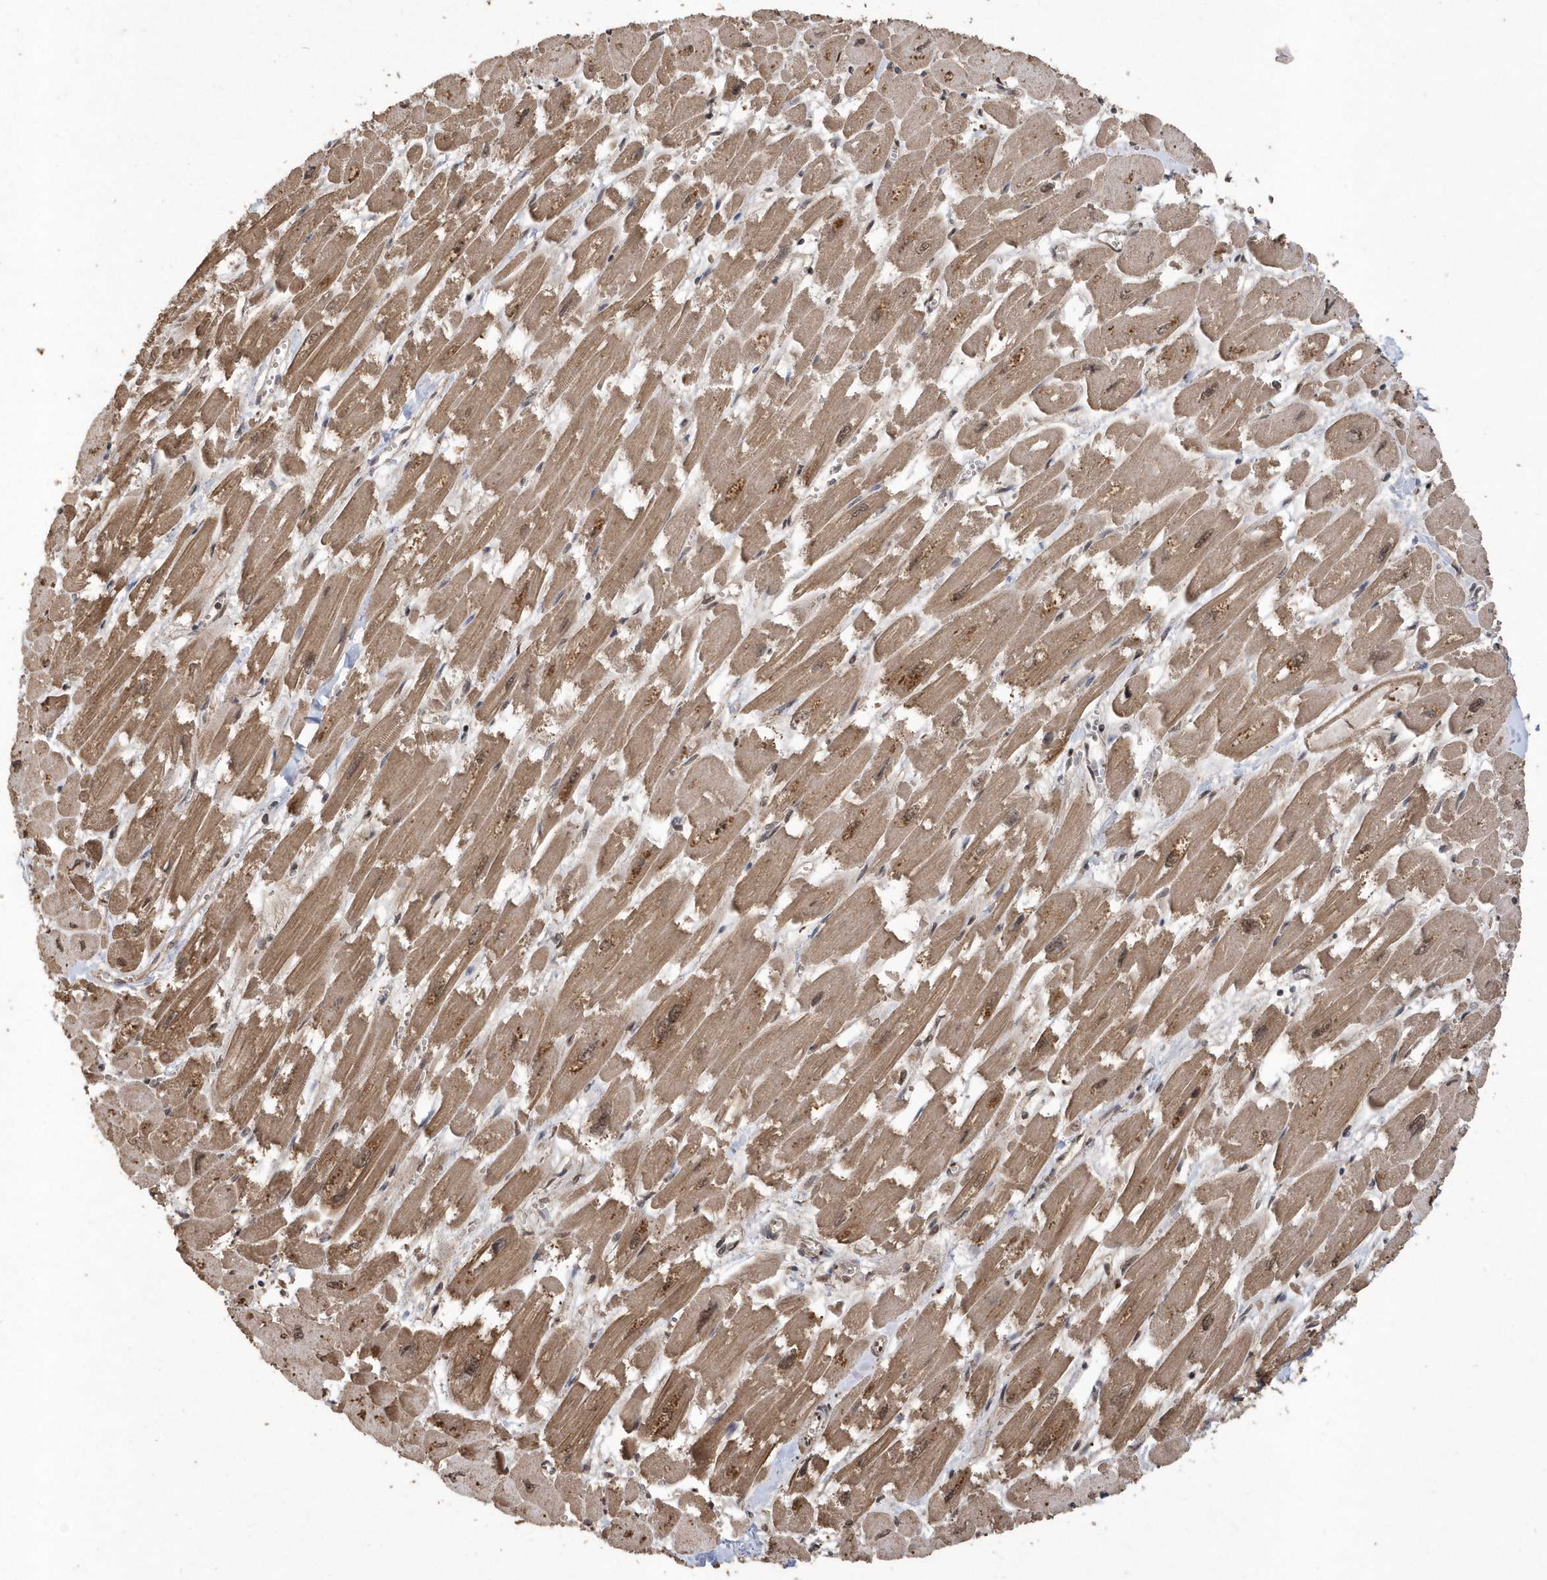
{"staining": {"intensity": "weak", "quantity": "25%-75%", "location": "cytoplasmic/membranous"}, "tissue": "heart muscle", "cell_type": "Cardiomyocytes", "image_type": "normal", "snomed": [{"axis": "morphology", "description": "Normal tissue, NOS"}, {"axis": "topography", "description": "Heart"}], "caption": "A histopathology image showing weak cytoplasmic/membranous staining in about 25%-75% of cardiomyocytes in normal heart muscle, as visualized by brown immunohistochemical staining.", "gene": "INTS12", "patient": {"sex": "male", "age": 54}}